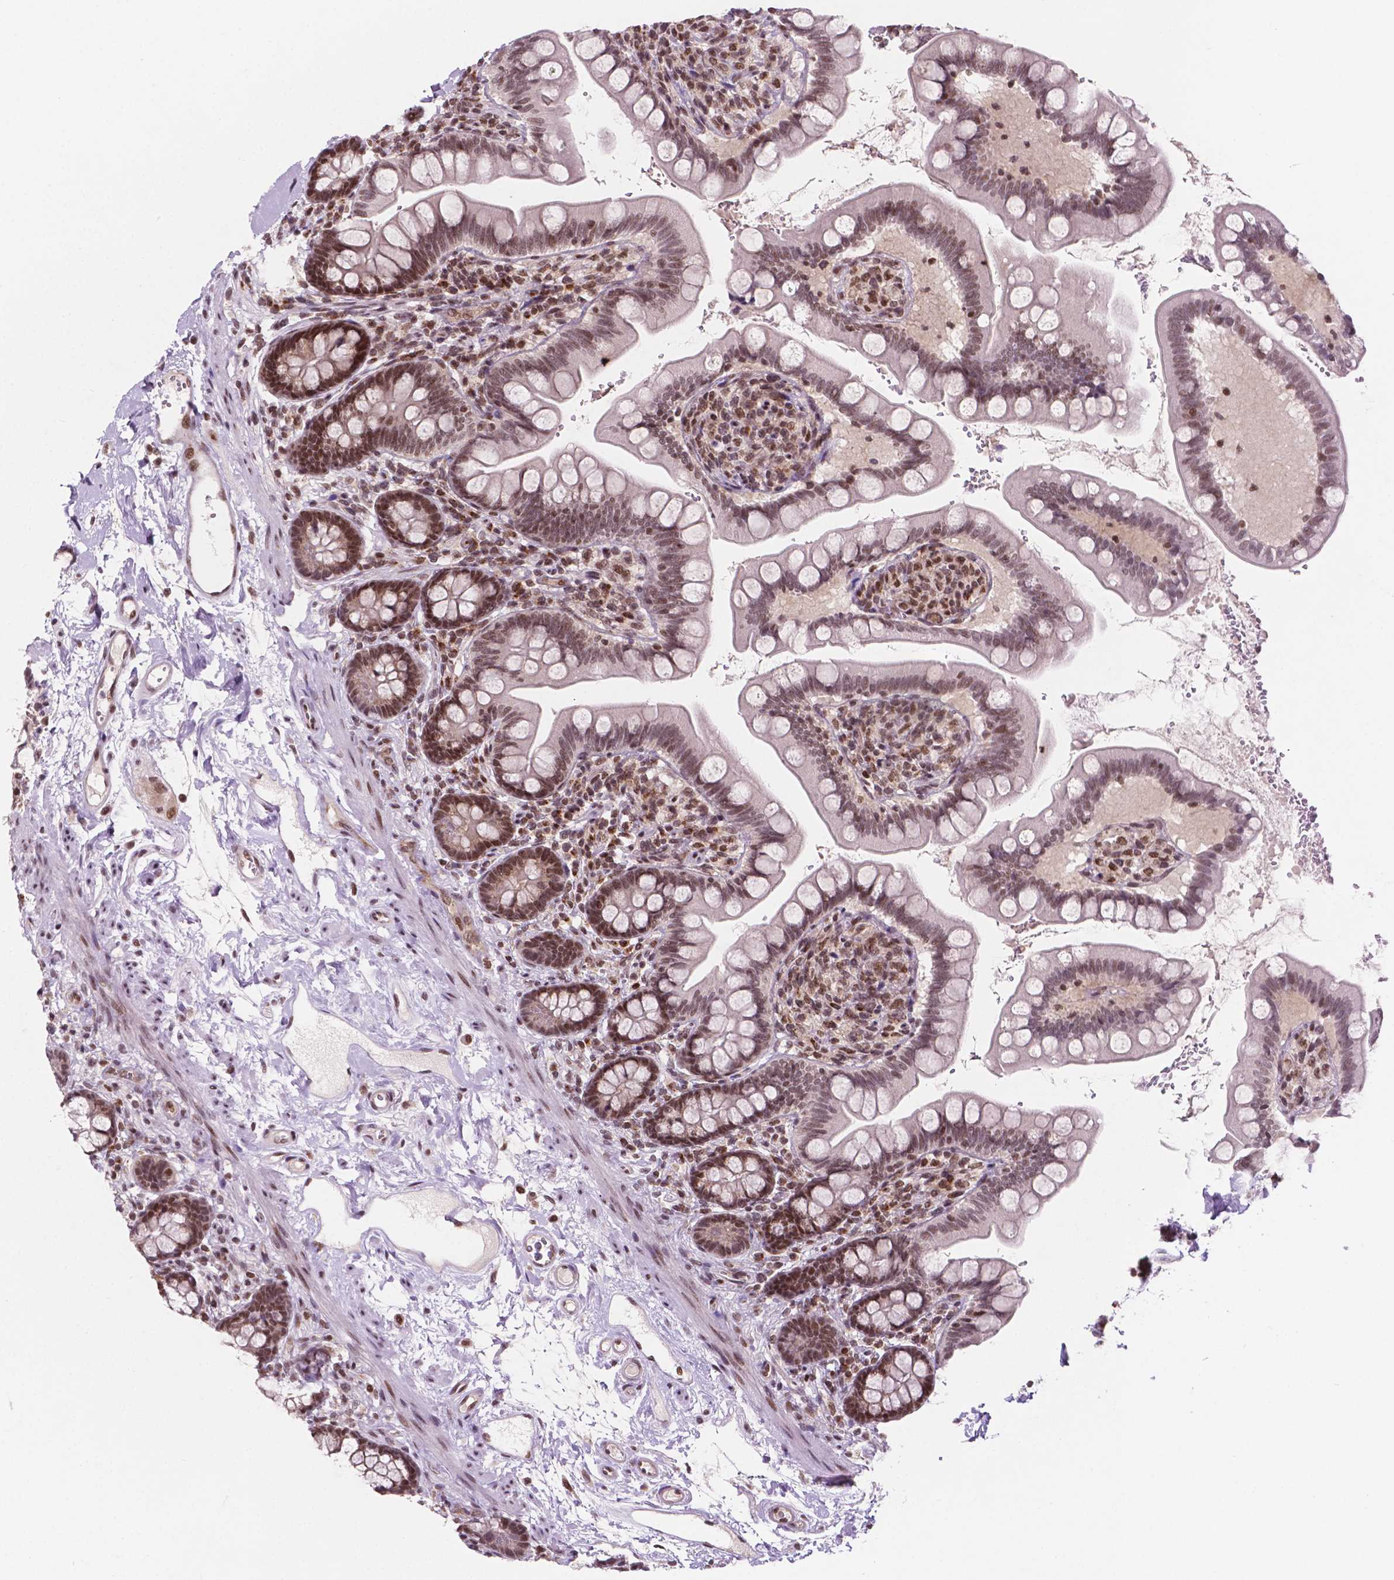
{"staining": {"intensity": "moderate", "quantity": ">75%", "location": "nuclear"}, "tissue": "small intestine", "cell_type": "Glandular cells", "image_type": "normal", "snomed": [{"axis": "morphology", "description": "Normal tissue, NOS"}, {"axis": "topography", "description": "Small intestine"}], "caption": "Immunohistochemistry micrograph of benign small intestine: small intestine stained using IHC reveals medium levels of moderate protein expression localized specifically in the nuclear of glandular cells, appearing as a nuclear brown color.", "gene": "PER2", "patient": {"sex": "female", "age": 56}}